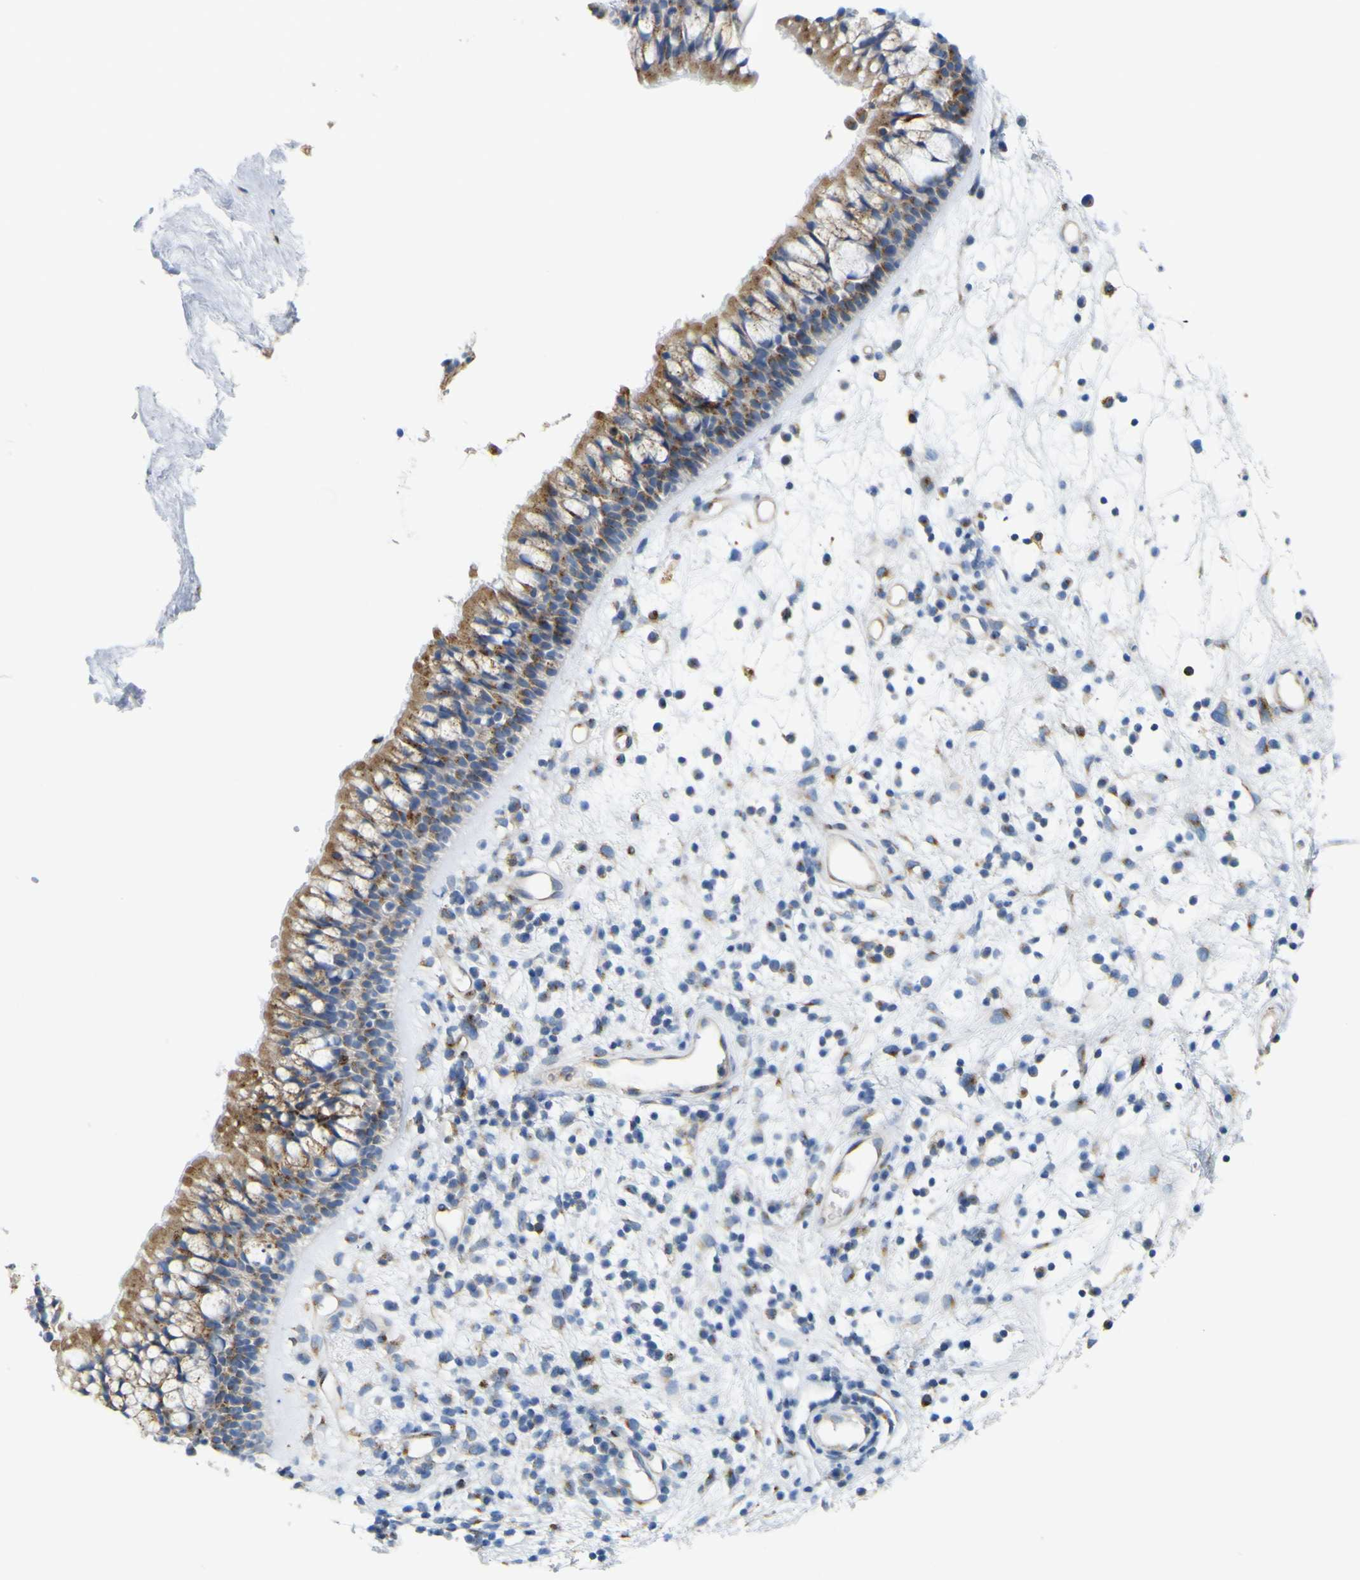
{"staining": {"intensity": "moderate", "quantity": ">75%", "location": "cytoplasmic/membranous"}, "tissue": "nasopharynx", "cell_type": "Respiratory epithelial cells", "image_type": "normal", "snomed": [{"axis": "morphology", "description": "Normal tissue, NOS"}, {"axis": "morphology", "description": "Inflammation, NOS"}, {"axis": "topography", "description": "Nasopharynx"}], "caption": "Immunohistochemical staining of unremarkable human nasopharynx demonstrates moderate cytoplasmic/membranous protein expression in about >75% of respiratory epithelial cells. The protein is stained brown, and the nuclei are stained in blue (DAB IHC with brightfield microscopy, high magnification).", "gene": "IGF2R", "patient": {"sex": "male", "age": 48}}